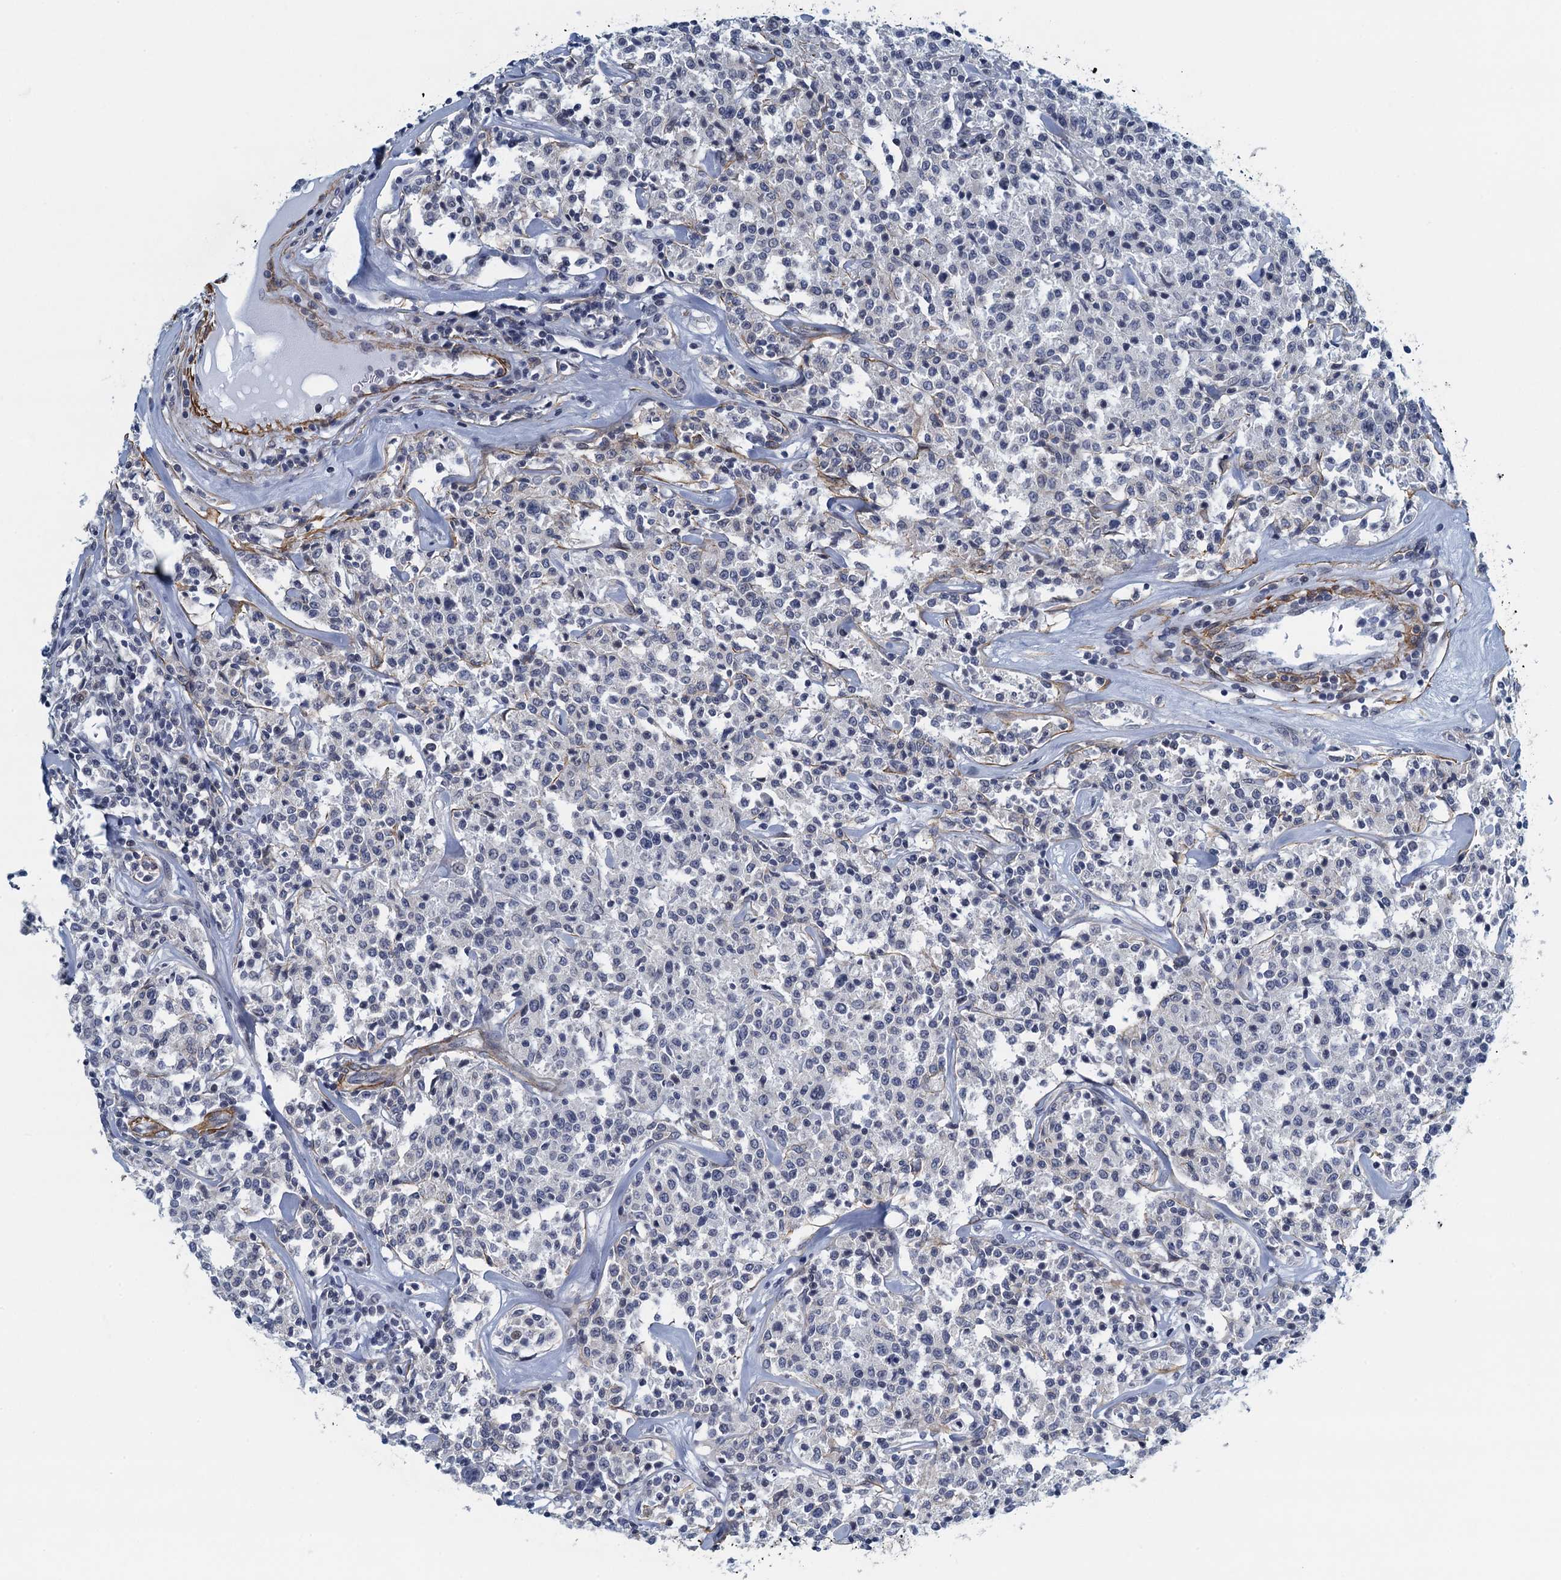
{"staining": {"intensity": "negative", "quantity": "none", "location": "none"}, "tissue": "lymphoma", "cell_type": "Tumor cells", "image_type": "cancer", "snomed": [{"axis": "morphology", "description": "Malignant lymphoma, non-Hodgkin's type, Low grade"}, {"axis": "topography", "description": "Small intestine"}], "caption": "There is no significant staining in tumor cells of lymphoma.", "gene": "ALG2", "patient": {"sex": "female", "age": 59}}